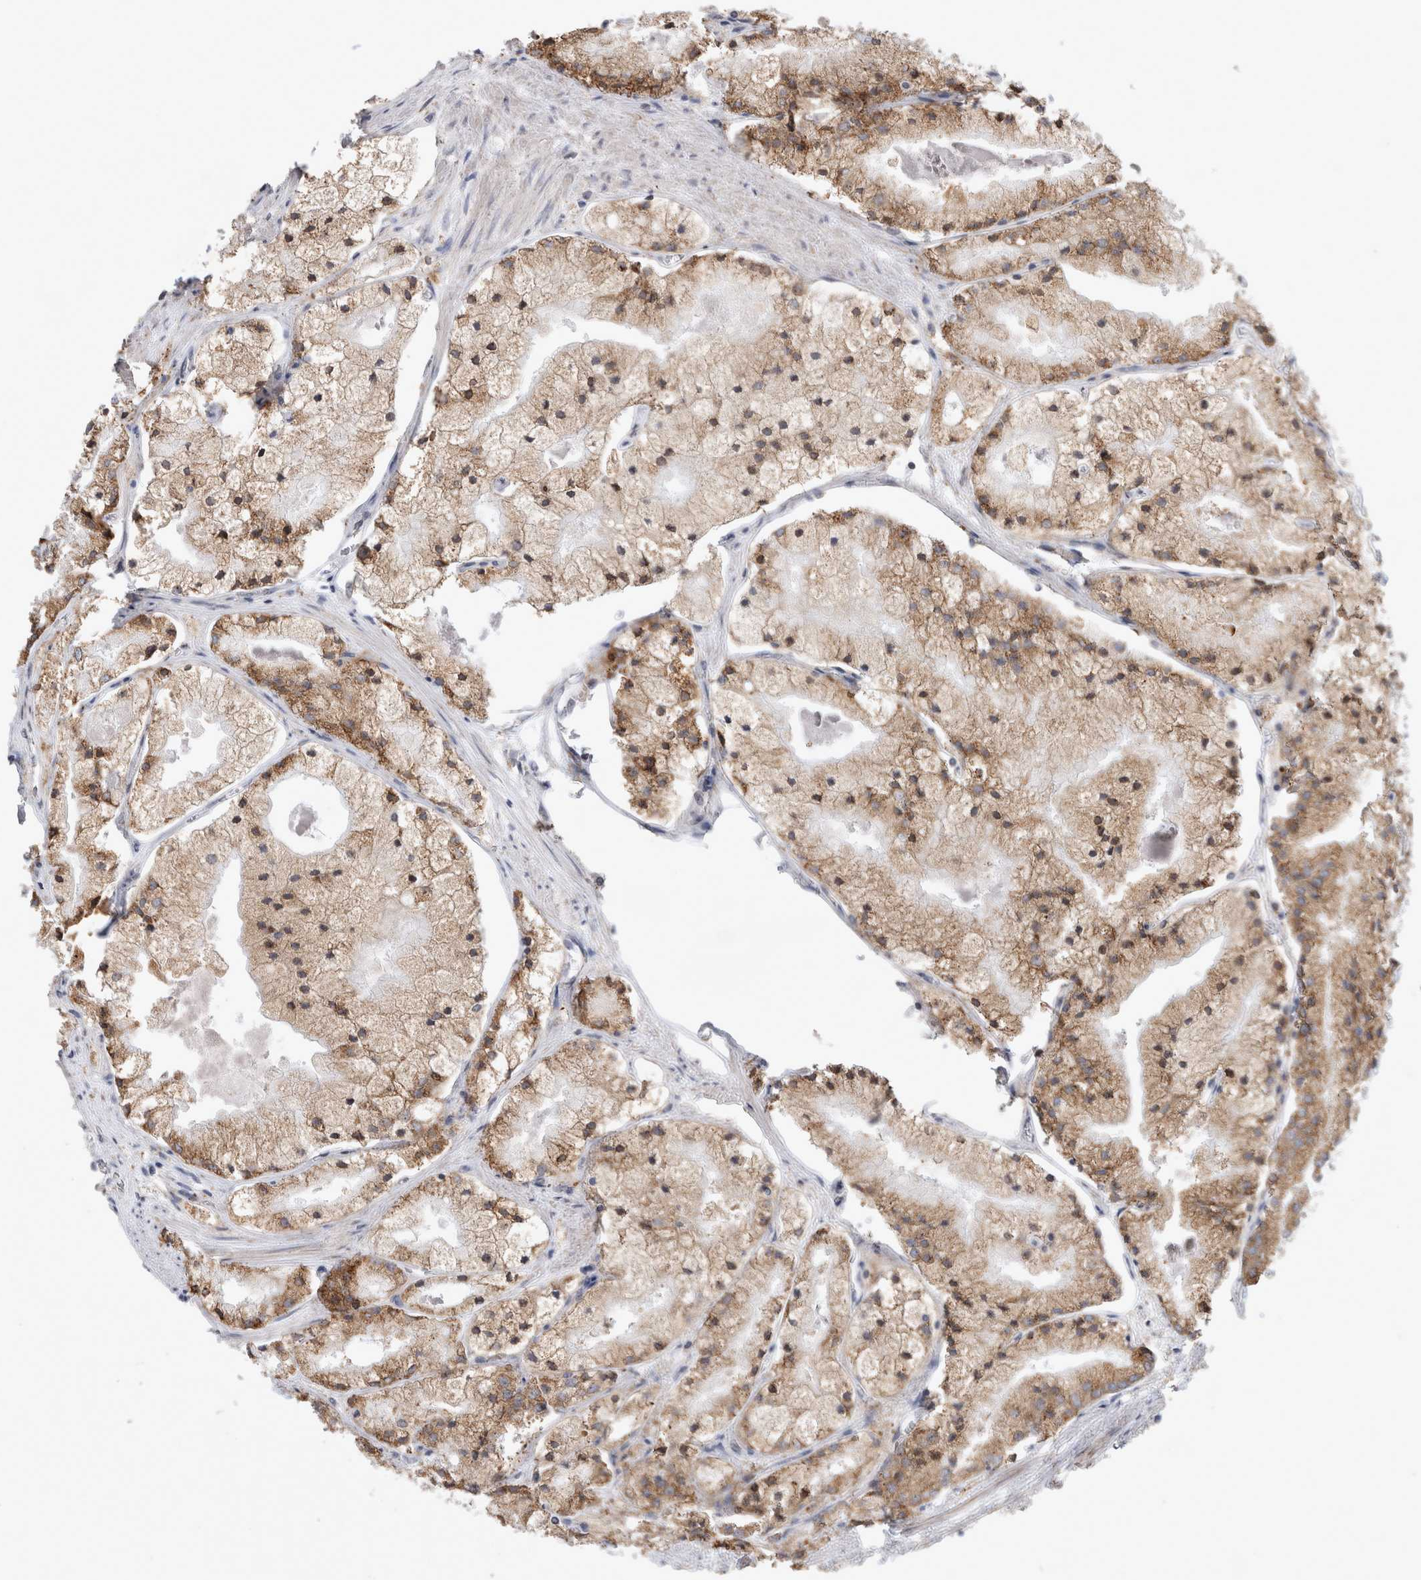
{"staining": {"intensity": "moderate", "quantity": ">75%", "location": "cytoplasmic/membranous"}, "tissue": "prostate cancer", "cell_type": "Tumor cells", "image_type": "cancer", "snomed": [{"axis": "morphology", "description": "Adenocarcinoma, High grade"}, {"axis": "topography", "description": "Prostate"}], "caption": "Prostate high-grade adenocarcinoma stained for a protein (brown) shows moderate cytoplasmic/membranous positive positivity in approximately >75% of tumor cells.", "gene": "TRMT9B", "patient": {"sex": "male", "age": 50}}